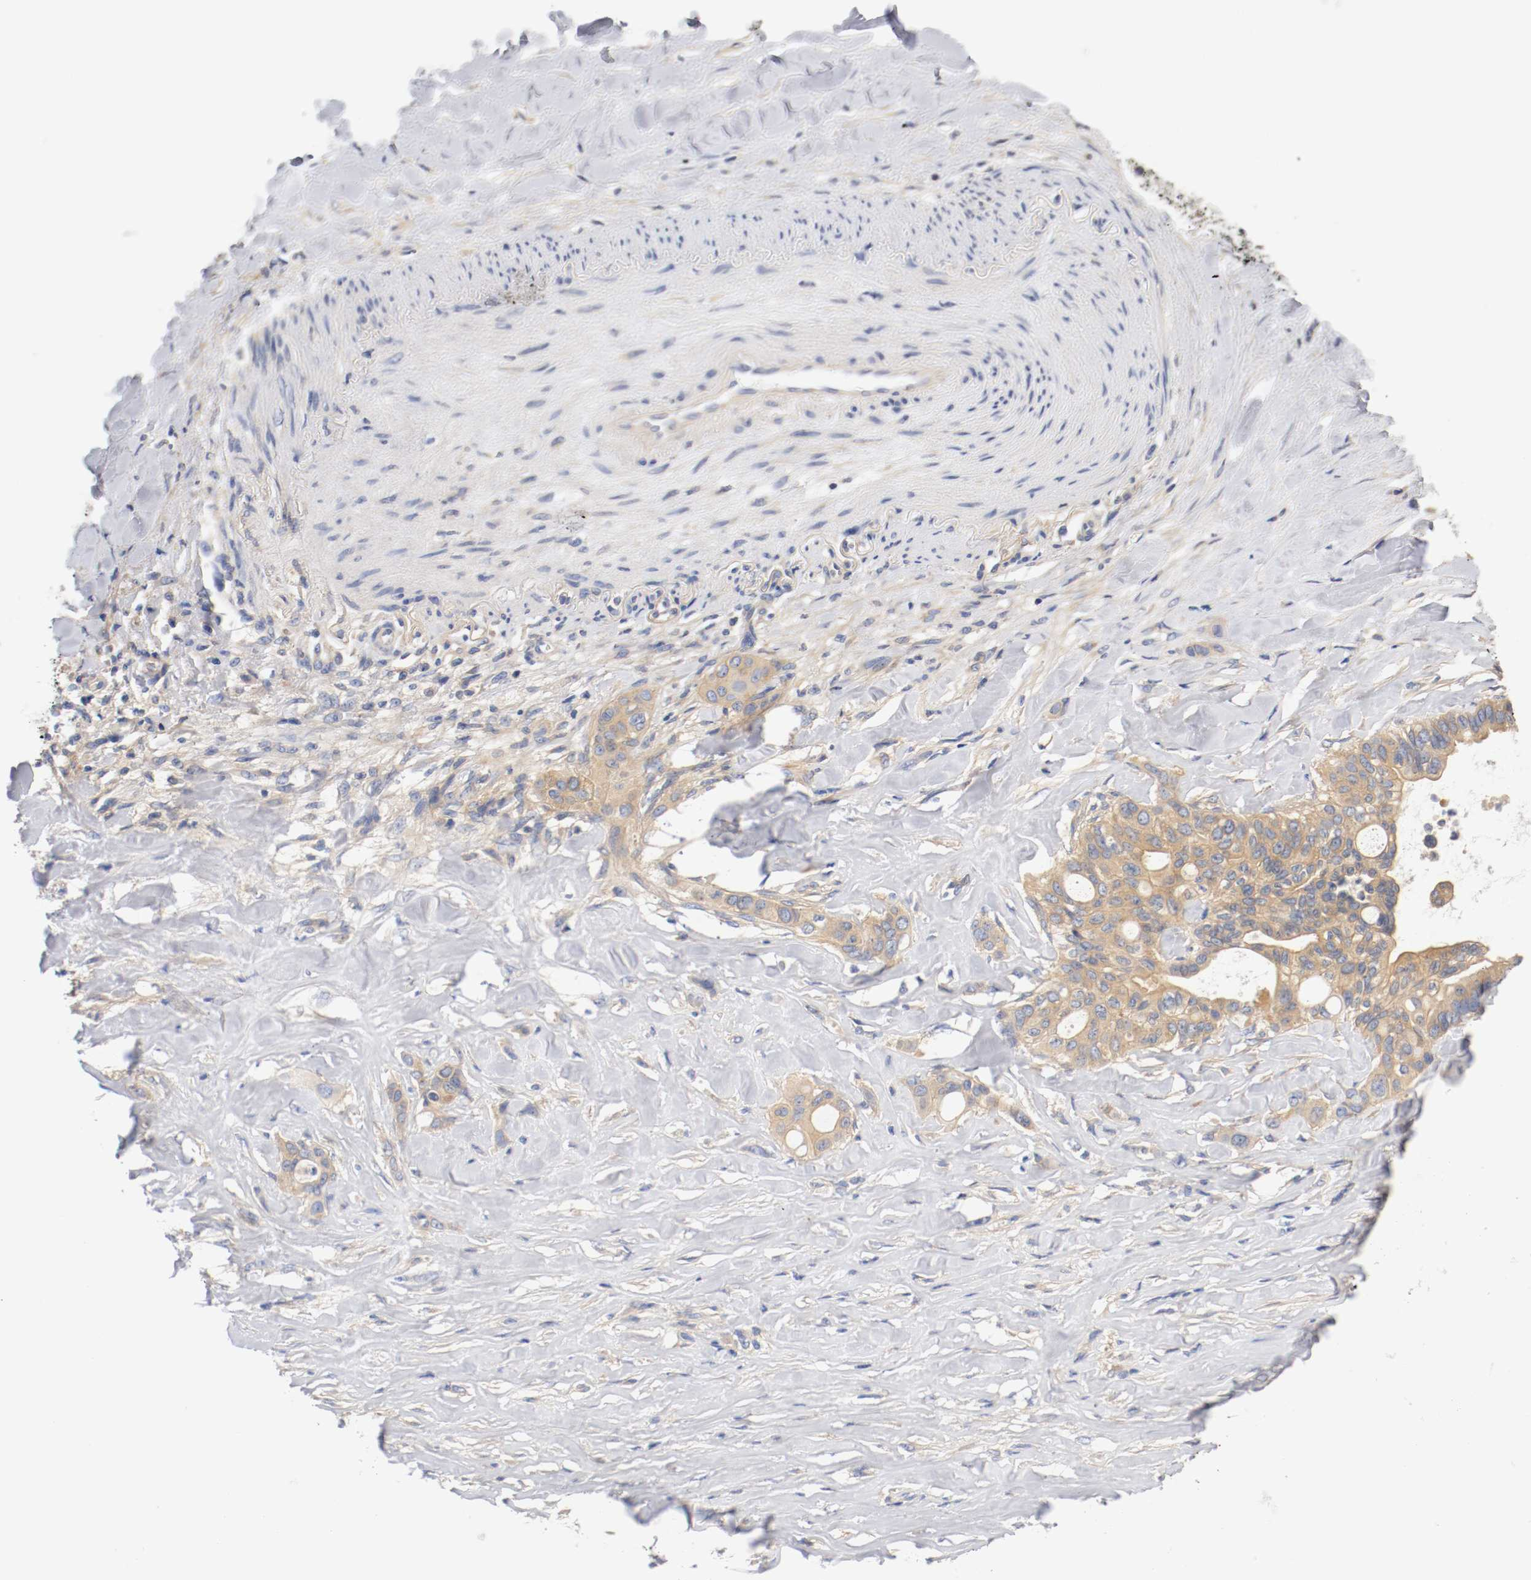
{"staining": {"intensity": "moderate", "quantity": ">75%", "location": "cytoplasmic/membranous"}, "tissue": "liver cancer", "cell_type": "Tumor cells", "image_type": "cancer", "snomed": [{"axis": "morphology", "description": "Cholangiocarcinoma"}, {"axis": "topography", "description": "Liver"}], "caption": "IHC staining of cholangiocarcinoma (liver), which exhibits medium levels of moderate cytoplasmic/membranous expression in about >75% of tumor cells indicating moderate cytoplasmic/membranous protein positivity. The staining was performed using DAB (brown) for protein detection and nuclei were counterstained in hematoxylin (blue).", "gene": "HGS", "patient": {"sex": "female", "age": 67}}